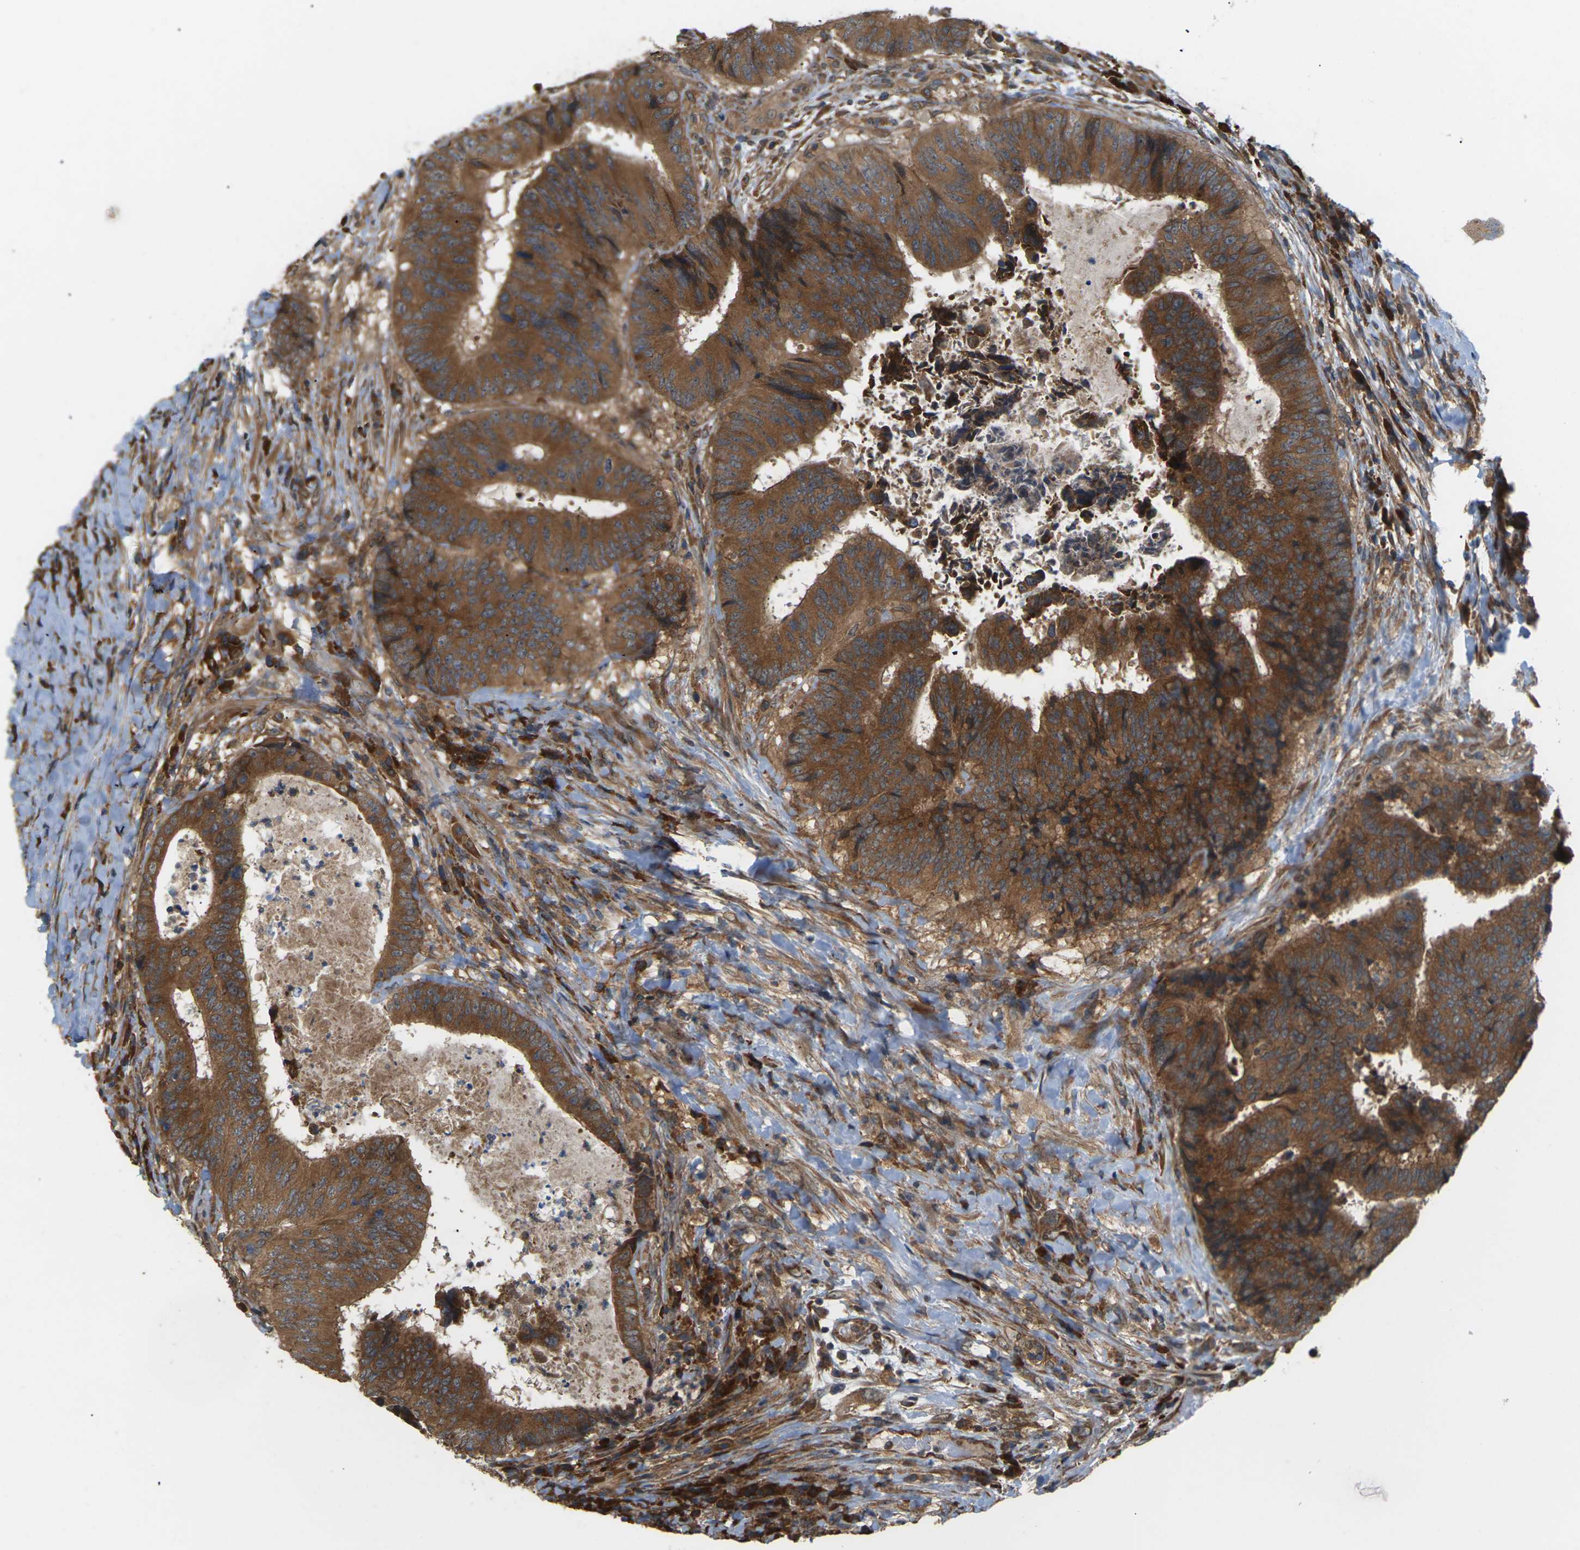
{"staining": {"intensity": "strong", "quantity": ">75%", "location": "cytoplasmic/membranous"}, "tissue": "colorectal cancer", "cell_type": "Tumor cells", "image_type": "cancer", "snomed": [{"axis": "morphology", "description": "Adenocarcinoma, NOS"}, {"axis": "topography", "description": "Rectum"}], "caption": "This micrograph reveals immunohistochemistry (IHC) staining of human colorectal cancer (adenocarcinoma), with high strong cytoplasmic/membranous staining in about >75% of tumor cells.", "gene": "NRAS", "patient": {"sex": "male", "age": 72}}